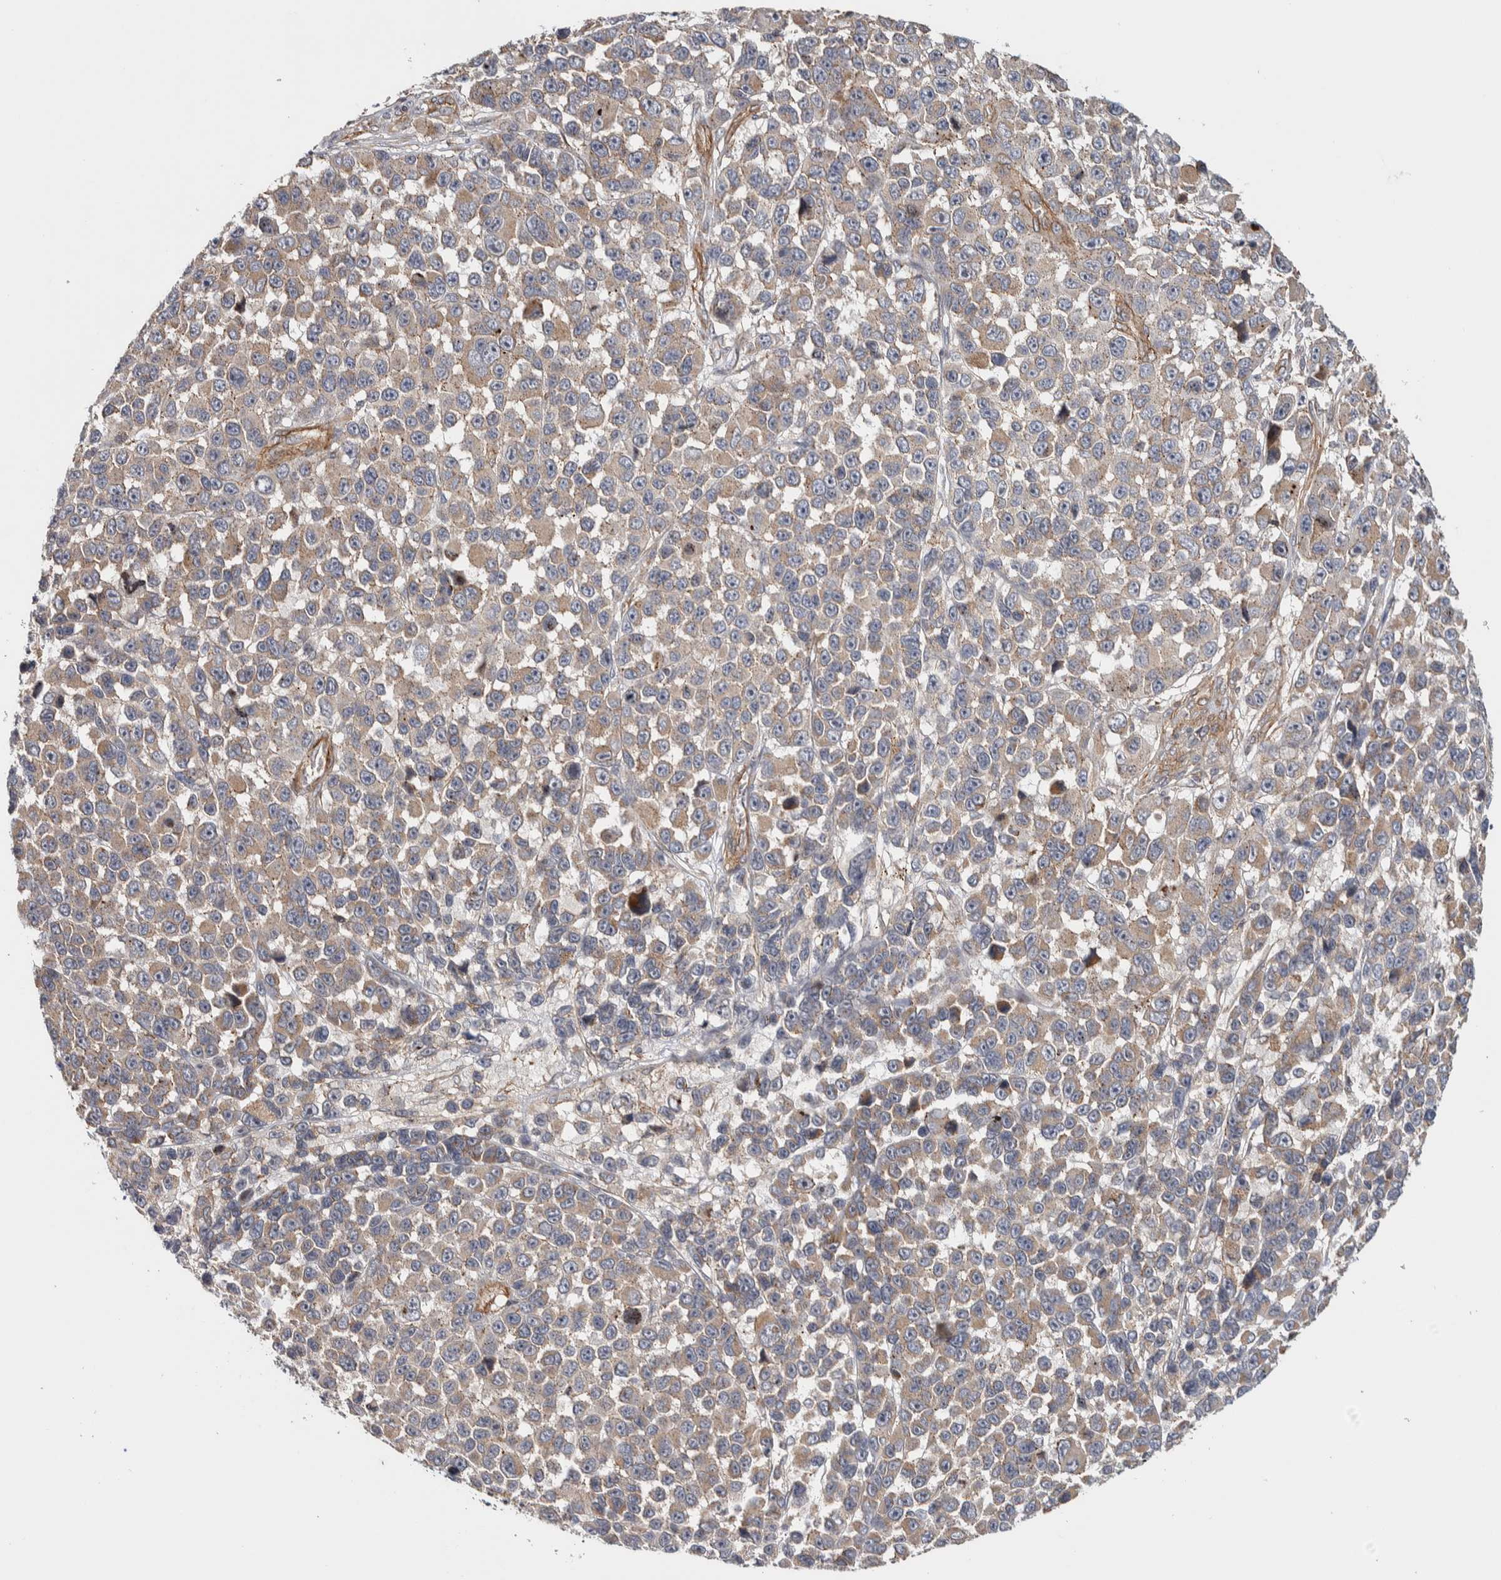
{"staining": {"intensity": "weak", "quantity": ">75%", "location": "cytoplasmic/membranous"}, "tissue": "melanoma", "cell_type": "Tumor cells", "image_type": "cancer", "snomed": [{"axis": "morphology", "description": "Malignant melanoma, NOS"}, {"axis": "topography", "description": "Skin"}], "caption": "Human melanoma stained with a protein marker shows weak staining in tumor cells.", "gene": "CHMP4C", "patient": {"sex": "male", "age": 53}}